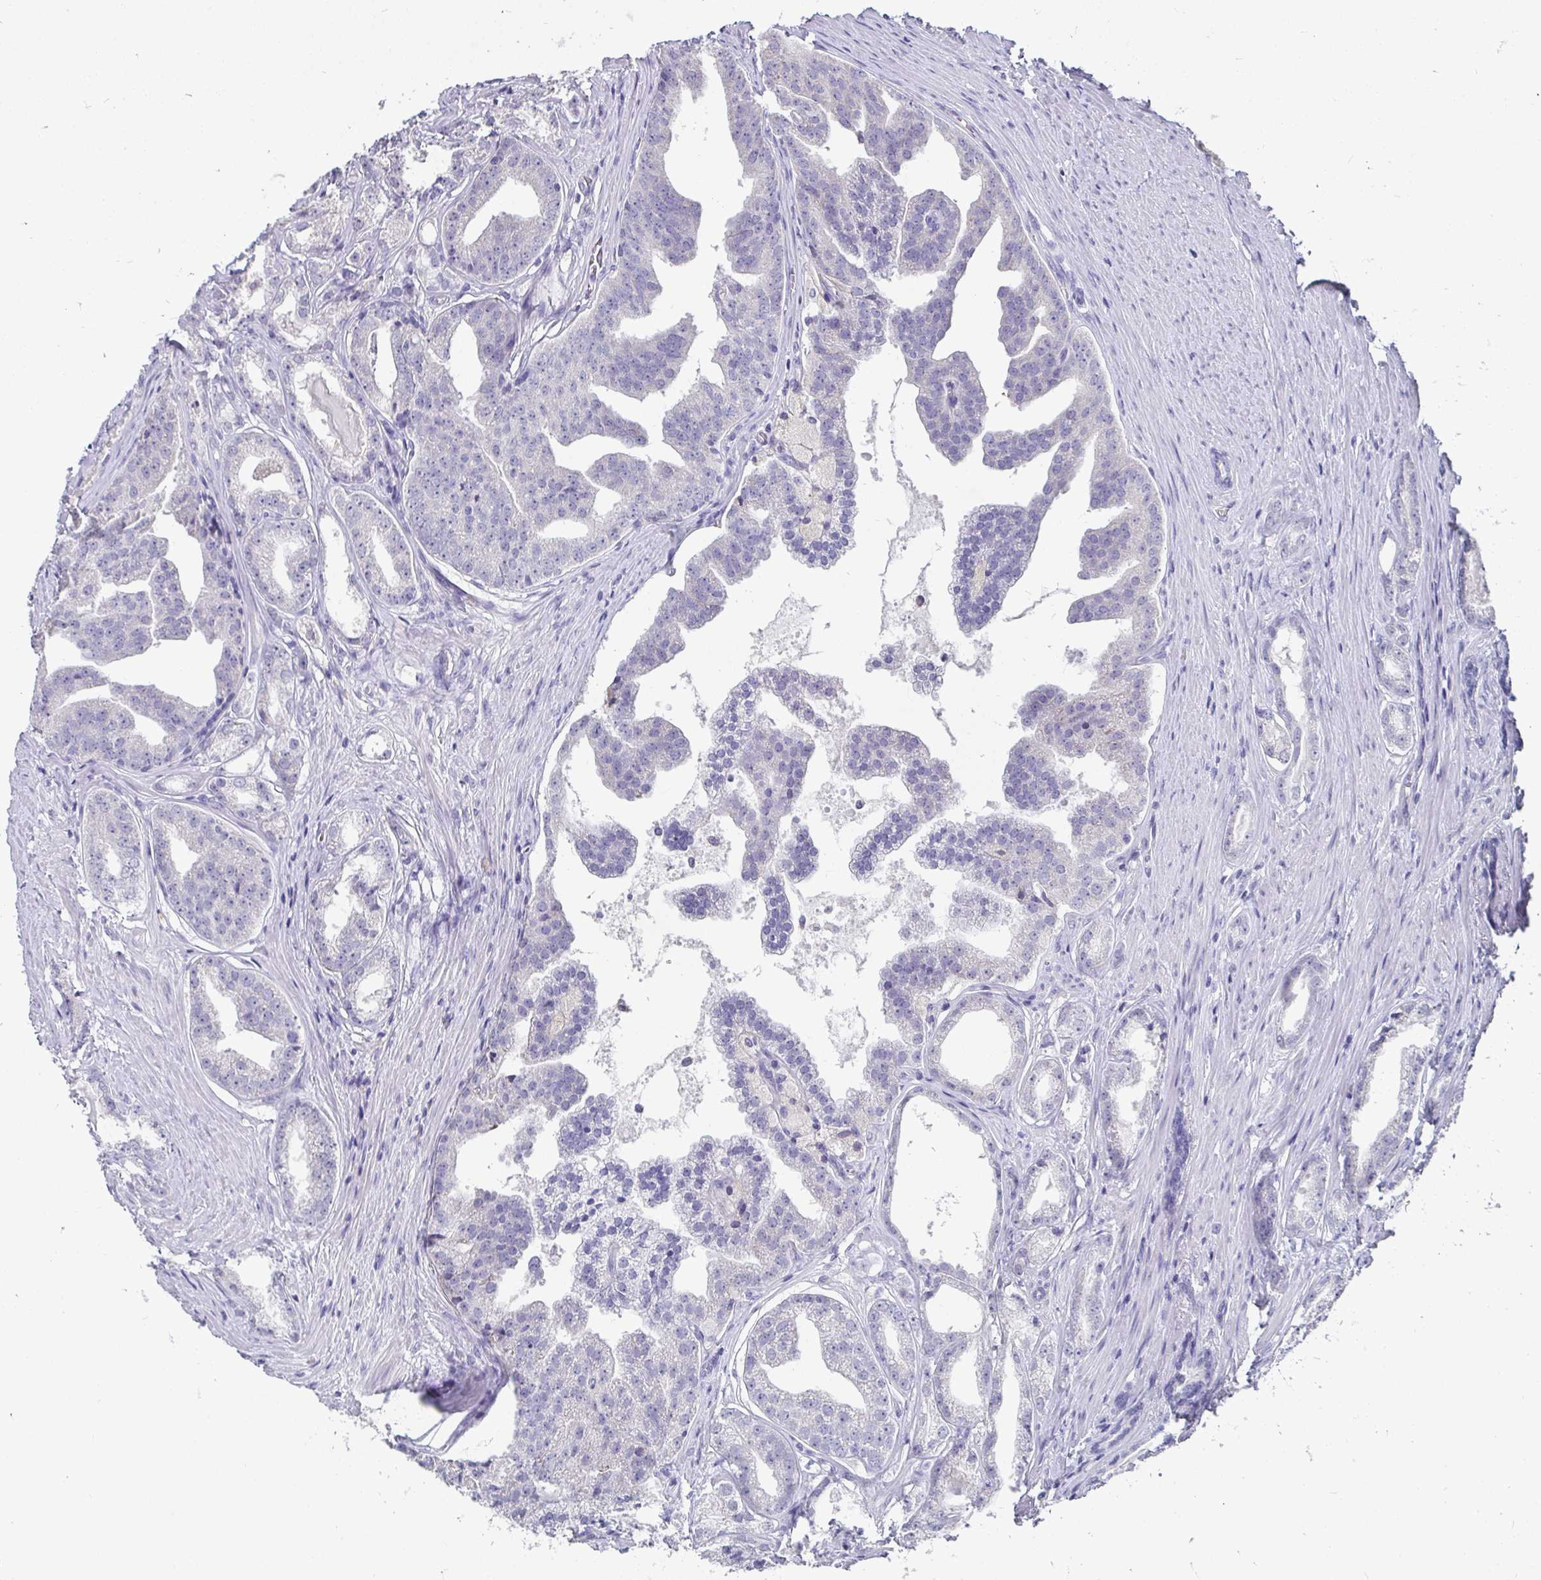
{"staining": {"intensity": "negative", "quantity": "none", "location": "none"}, "tissue": "prostate cancer", "cell_type": "Tumor cells", "image_type": "cancer", "snomed": [{"axis": "morphology", "description": "Adenocarcinoma, Low grade"}, {"axis": "topography", "description": "Prostate"}], "caption": "This is a image of immunohistochemistry staining of prostate cancer (adenocarcinoma (low-grade)), which shows no expression in tumor cells. (DAB immunohistochemistry (IHC) with hematoxylin counter stain).", "gene": "ADAMTS6", "patient": {"sex": "male", "age": 65}}